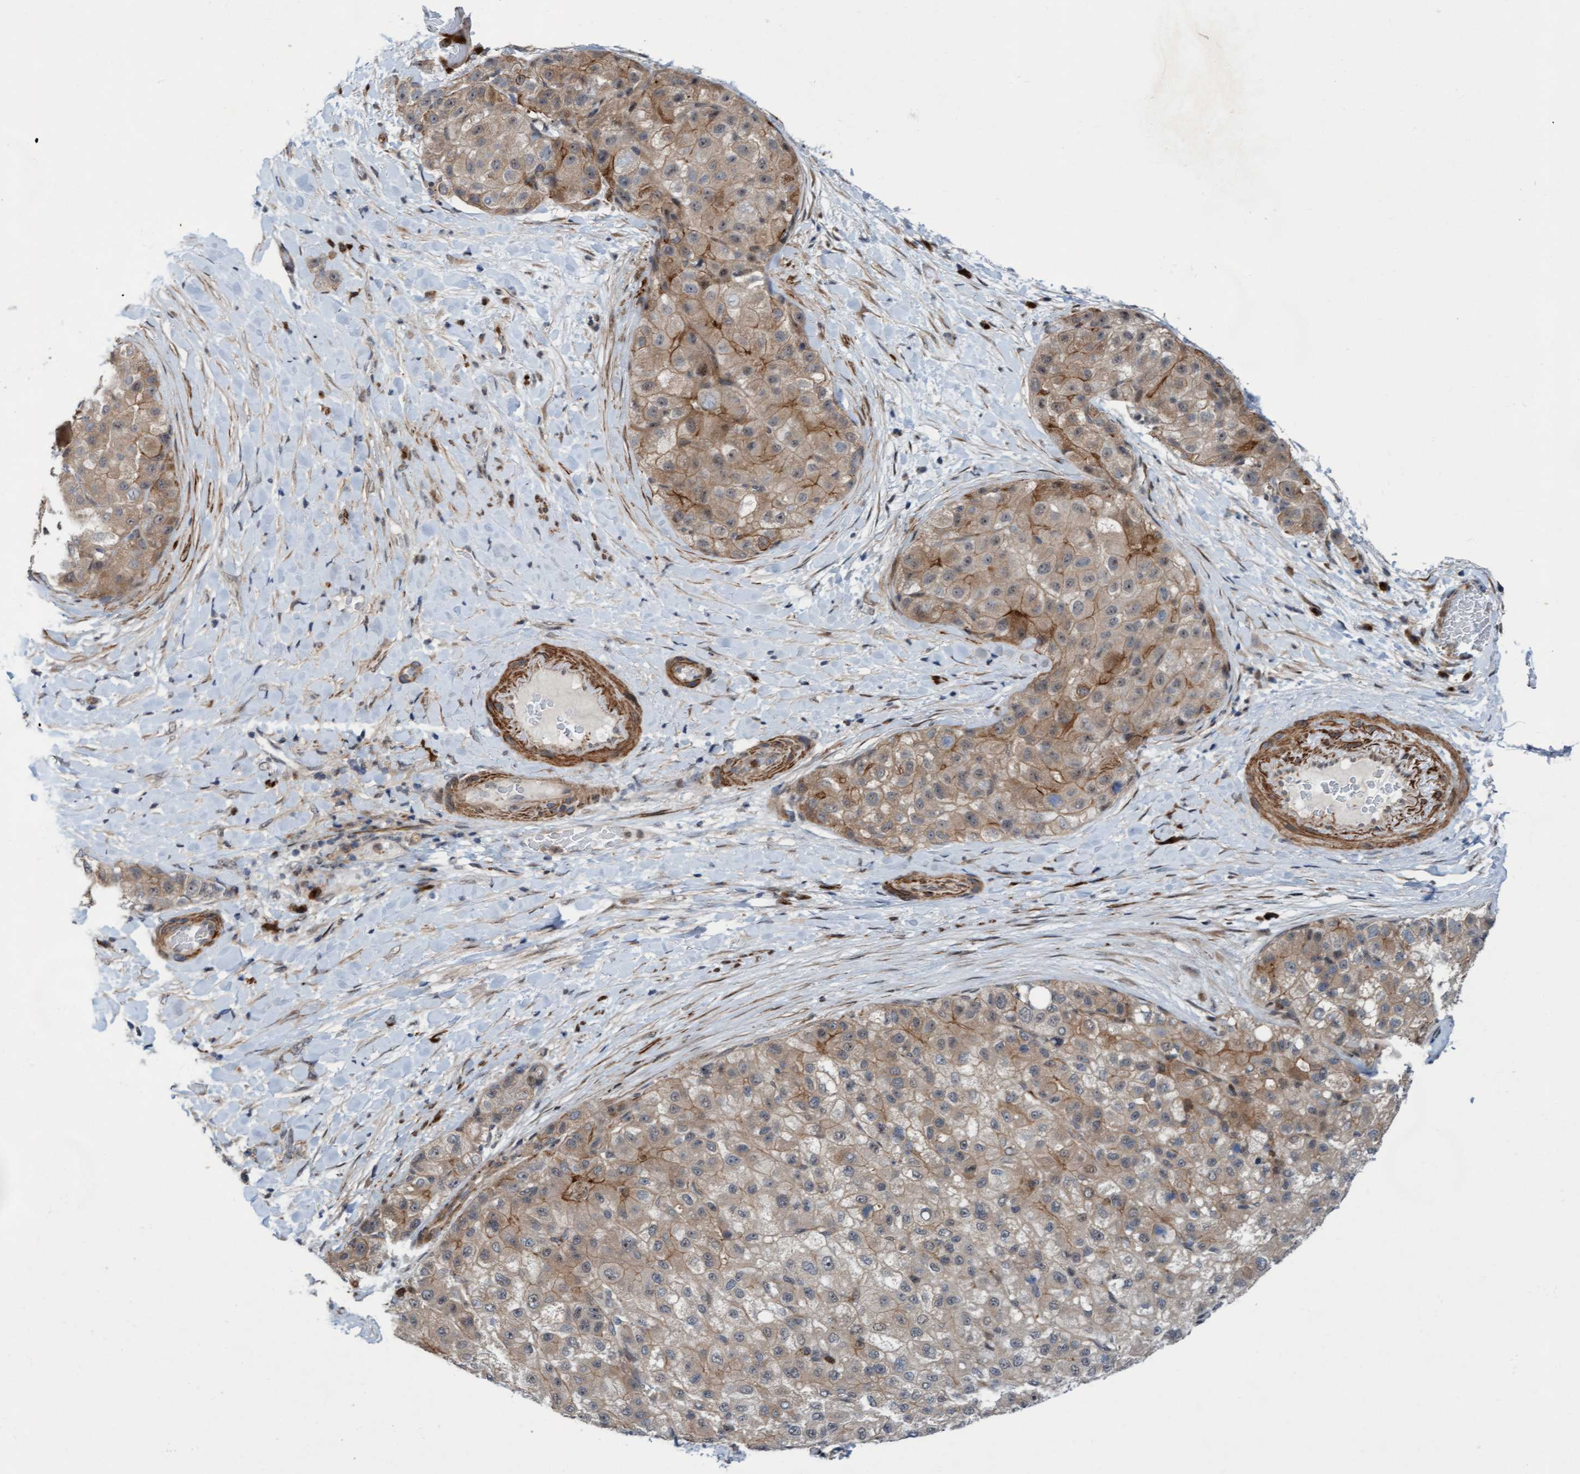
{"staining": {"intensity": "weak", "quantity": ">75%", "location": "cytoplasmic/membranous"}, "tissue": "liver cancer", "cell_type": "Tumor cells", "image_type": "cancer", "snomed": [{"axis": "morphology", "description": "Carcinoma, Hepatocellular, NOS"}, {"axis": "topography", "description": "Liver"}], "caption": "Human liver cancer stained with a protein marker exhibits weak staining in tumor cells.", "gene": "RAP1GAP2", "patient": {"sex": "male", "age": 80}}